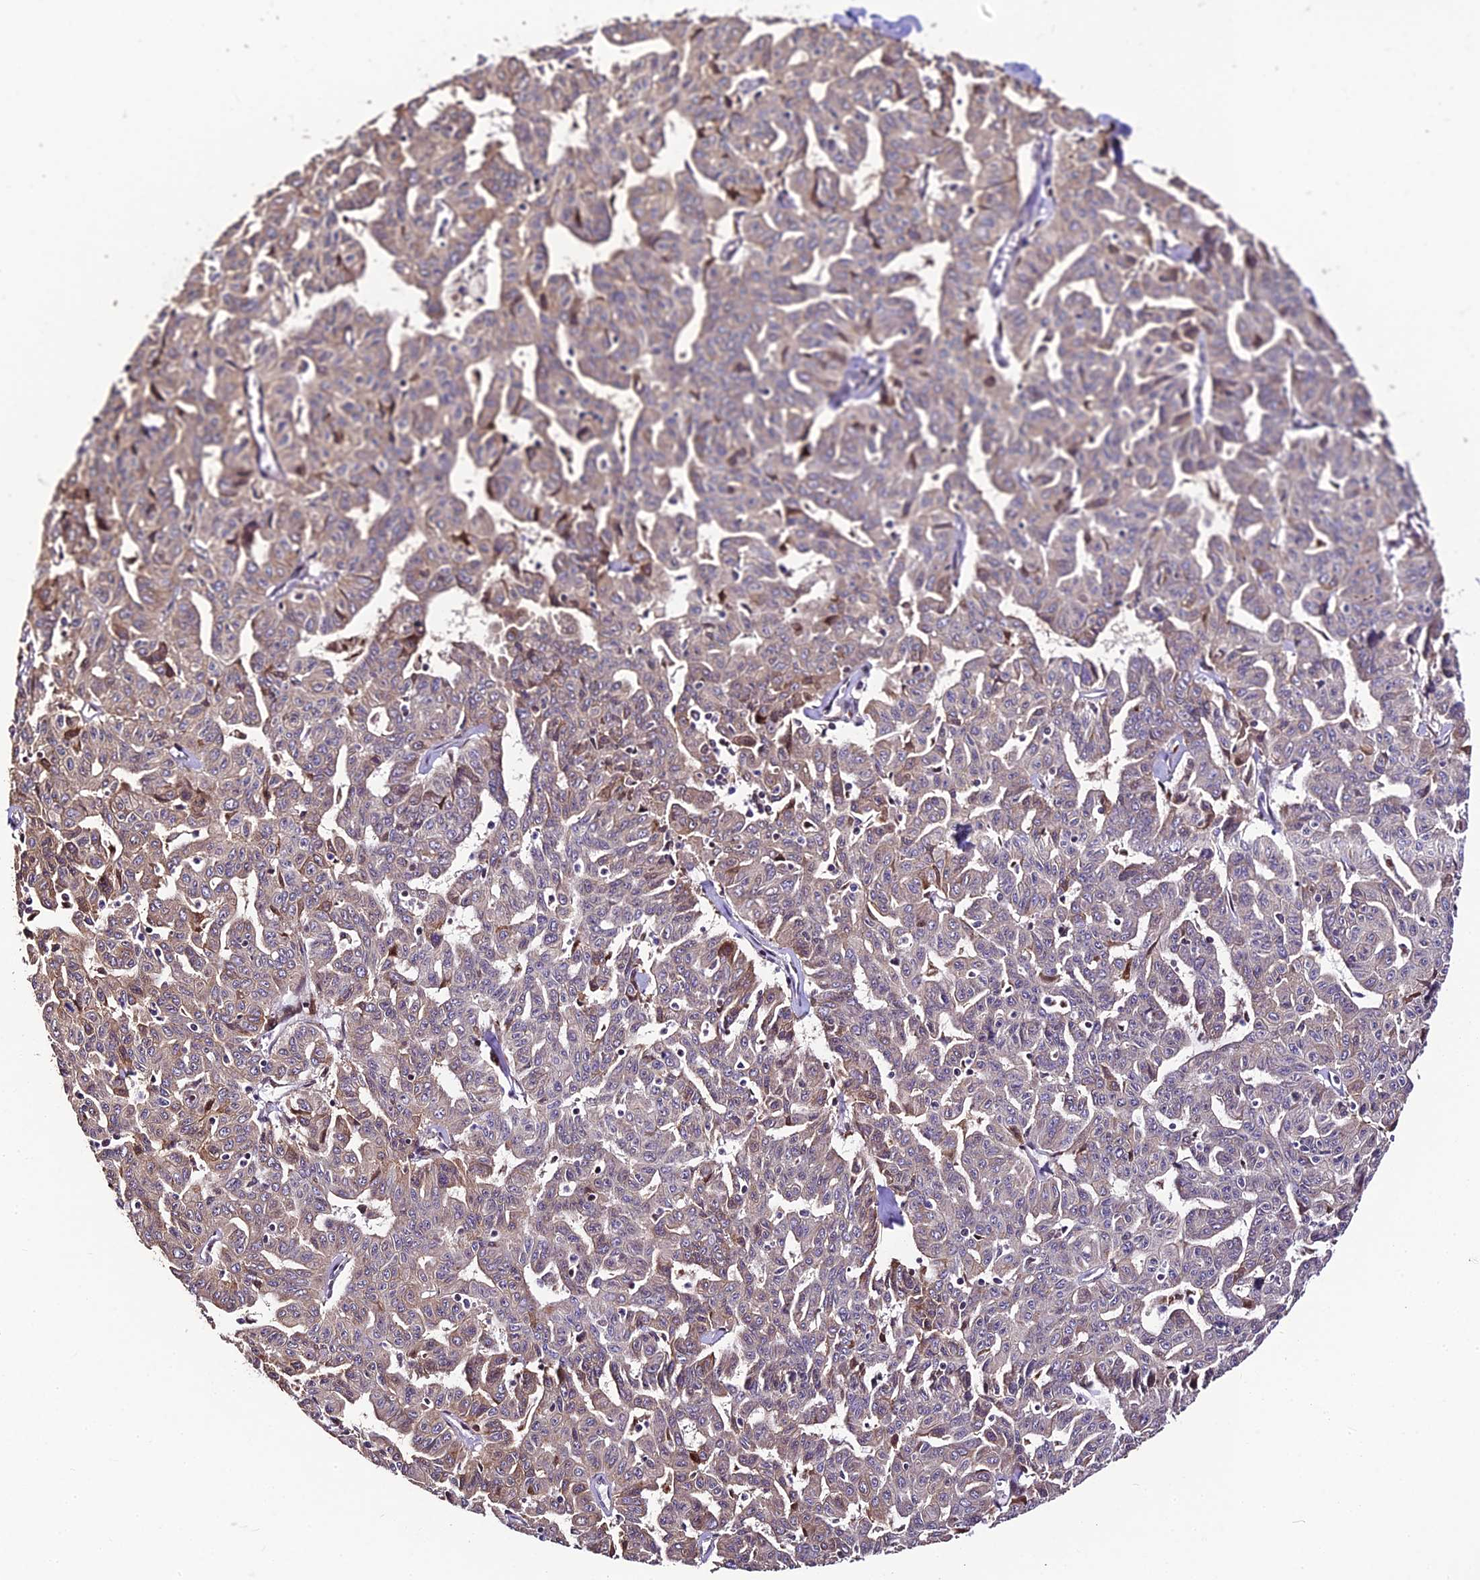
{"staining": {"intensity": "moderate", "quantity": "<25%", "location": "cytoplasmic/membranous"}, "tissue": "liver cancer", "cell_type": "Tumor cells", "image_type": "cancer", "snomed": [{"axis": "morphology", "description": "Cholangiocarcinoma"}, {"axis": "topography", "description": "Liver"}], "caption": "Immunohistochemical staining of human liver cholangiocarcinoma demonstrates low levels of moderate cytoplasmic/membranous protein positivity in about <25% of tumor cells.", "gene": "TRIM22", "patient": {"sex": "female", "age": 77}}